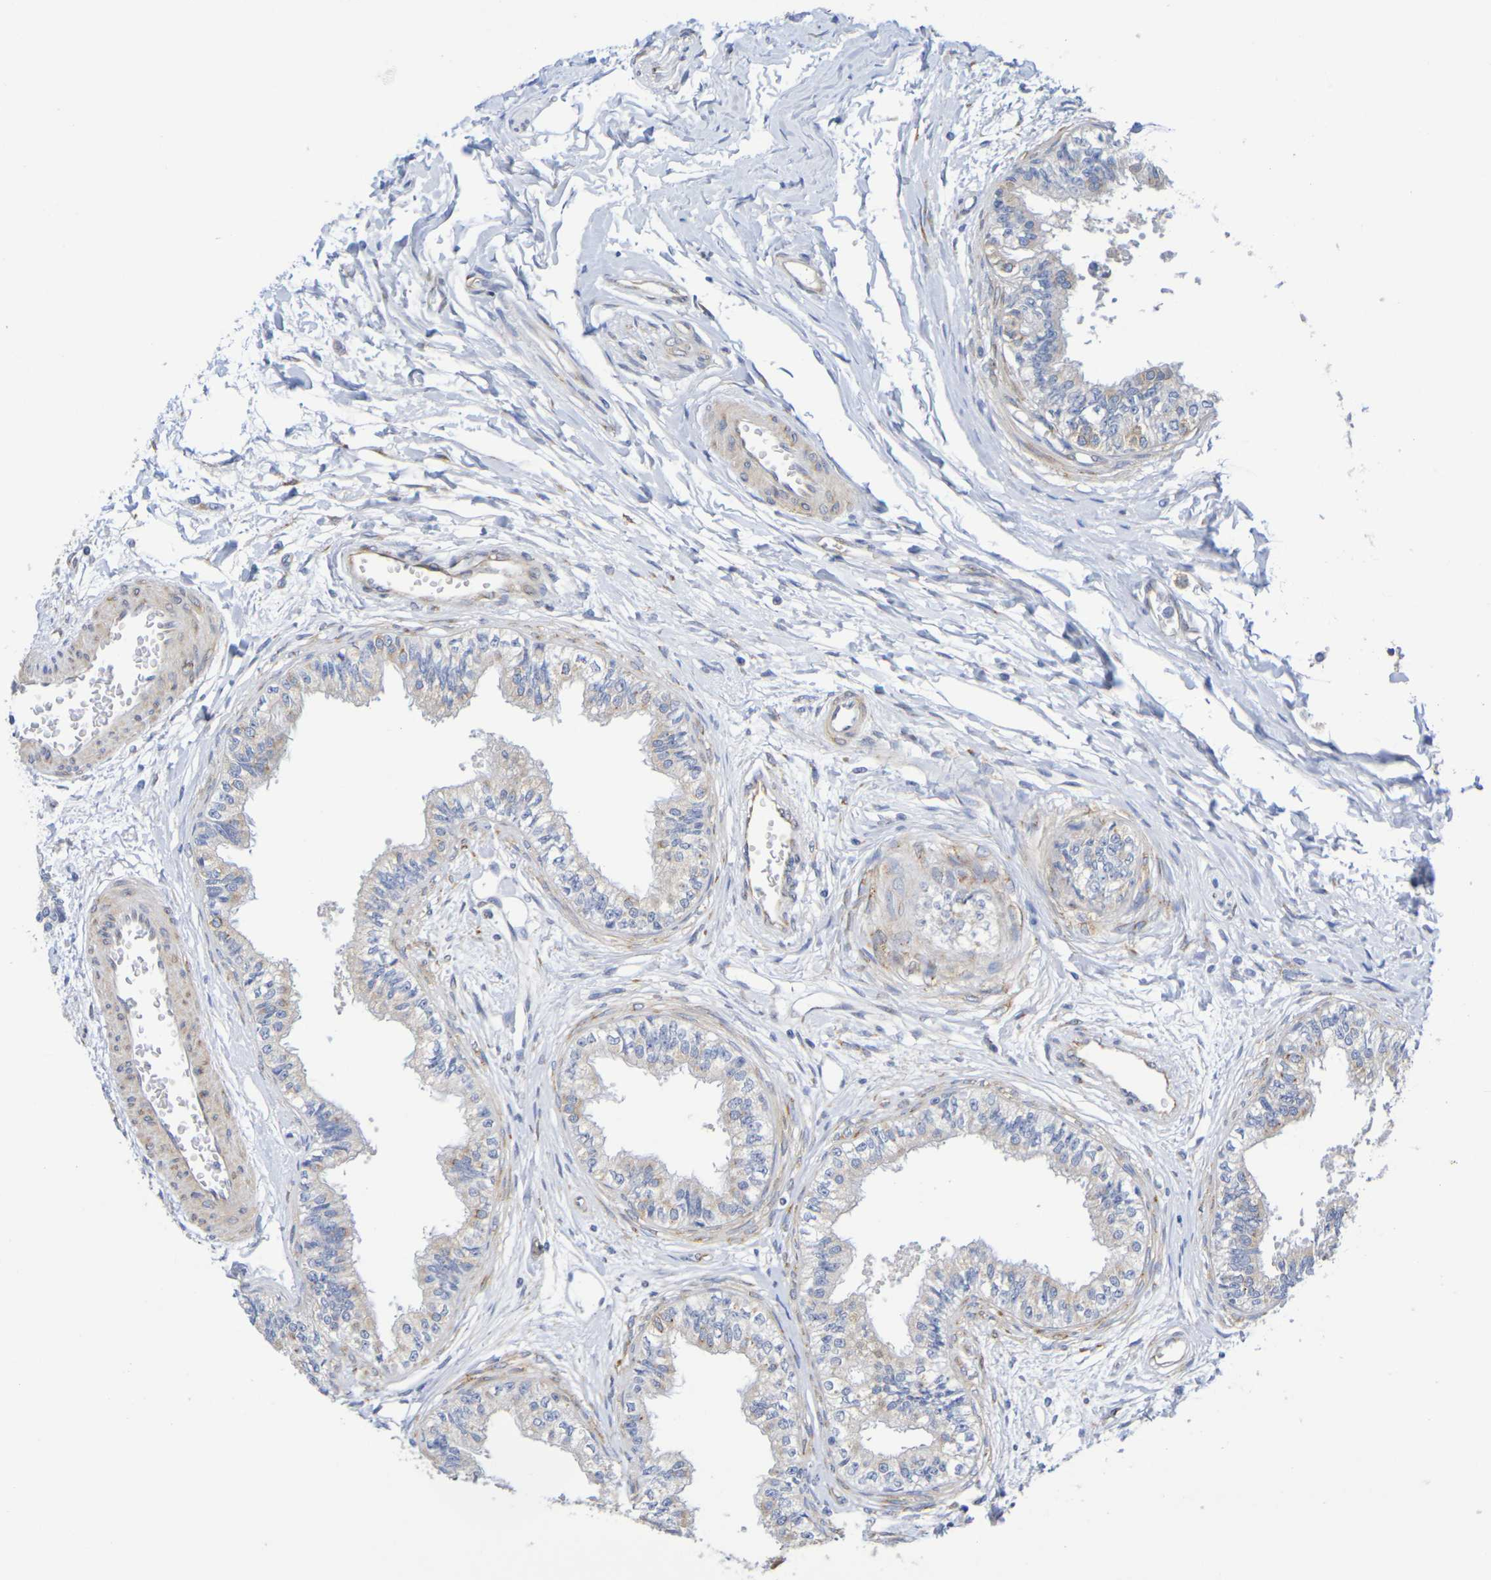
{"staining": {"intensity": "moderate", "quantity": "25%-75%", "location": "cytoplasmic/membranous"}, "tissue": "epididymis", "cell_type": "Glandular cells", "image_type": "normal", "snomed": [{"axis": "morphology", "description": "Normal tissue, NOS"}, {"axis": "morphology", "description": "Adenocarcinoma, metastatic, NOS"}, {"axis": "topography", "description": "Testis"}, {"axis": "topography", "description": "Epididymis"}], "caption": "Immunohistochemistry (IHC) (DAB) staining of unremarkable human epididymis reveals moderate cytoplasmic/membranous protein staining in approximately 25%-75% of glandular cells.", "gene": "TMCC3", "patient": {"sex": "male", "age": 26}}